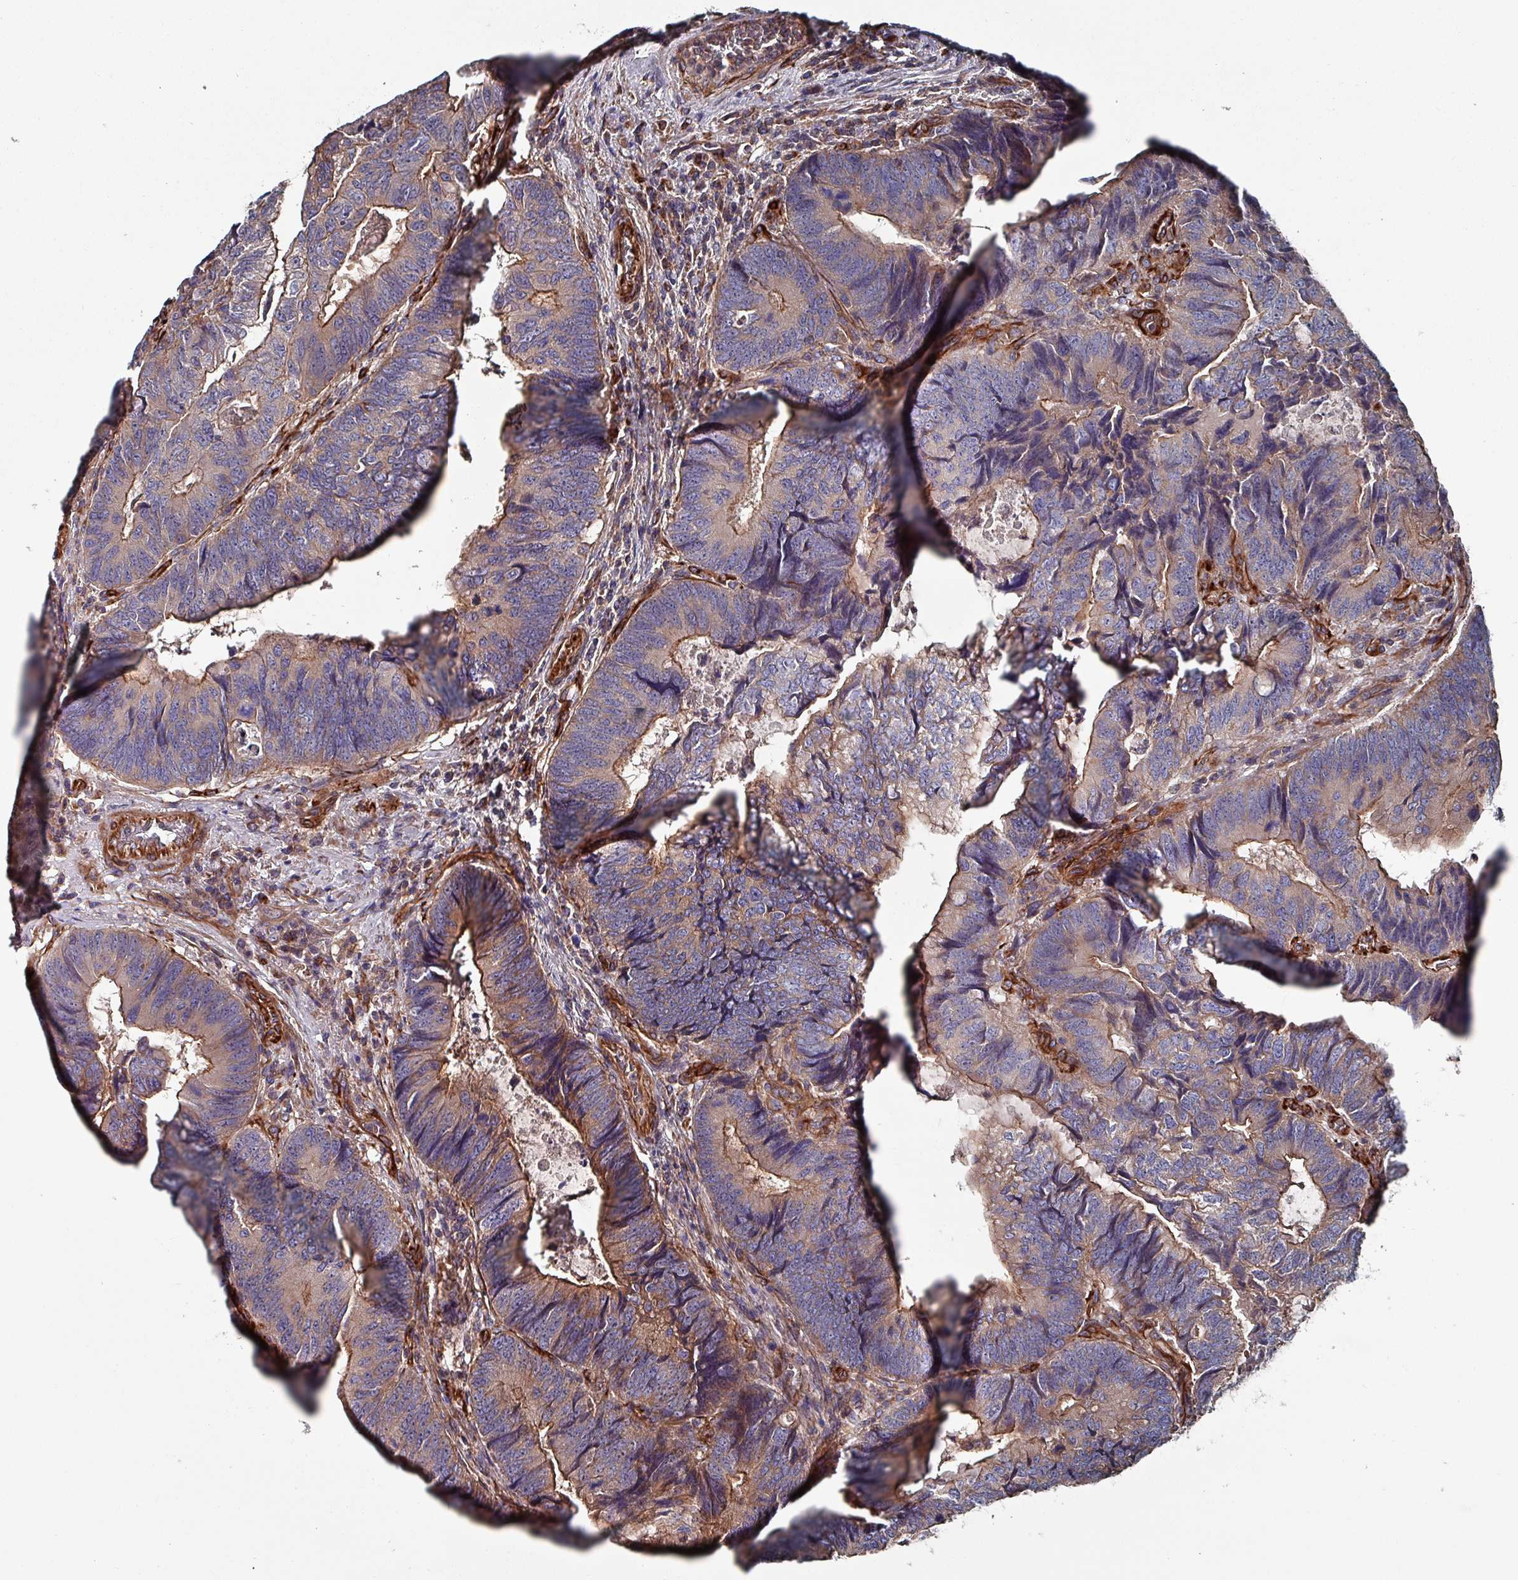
{"staining": {"intensity": "moderate", "quantity": "<25%", "location": "cytoplasmic/membranous"}, "tissue": "colorectal cancer", "cell_type": "Tumor cells", "image_type": "cancer", "snomed": [{"axis": "morphology", "description": "Adenocarcinoma, NOS"}, {"axis": "topography", "description": "Colon"}], "caption": "Immunohistochemistry micrograph of neoplastic tissue: colorectal cancer stained using immunohistochemistry (IHC) displays low levels of moderate protein expression localized specifically in the cytoplasmic/membranous of tumor cells, appearing as a cytoplasmic/membranous brown color.", "gene": "ANO10", "patient": {"sex": "female", "age": 67}}